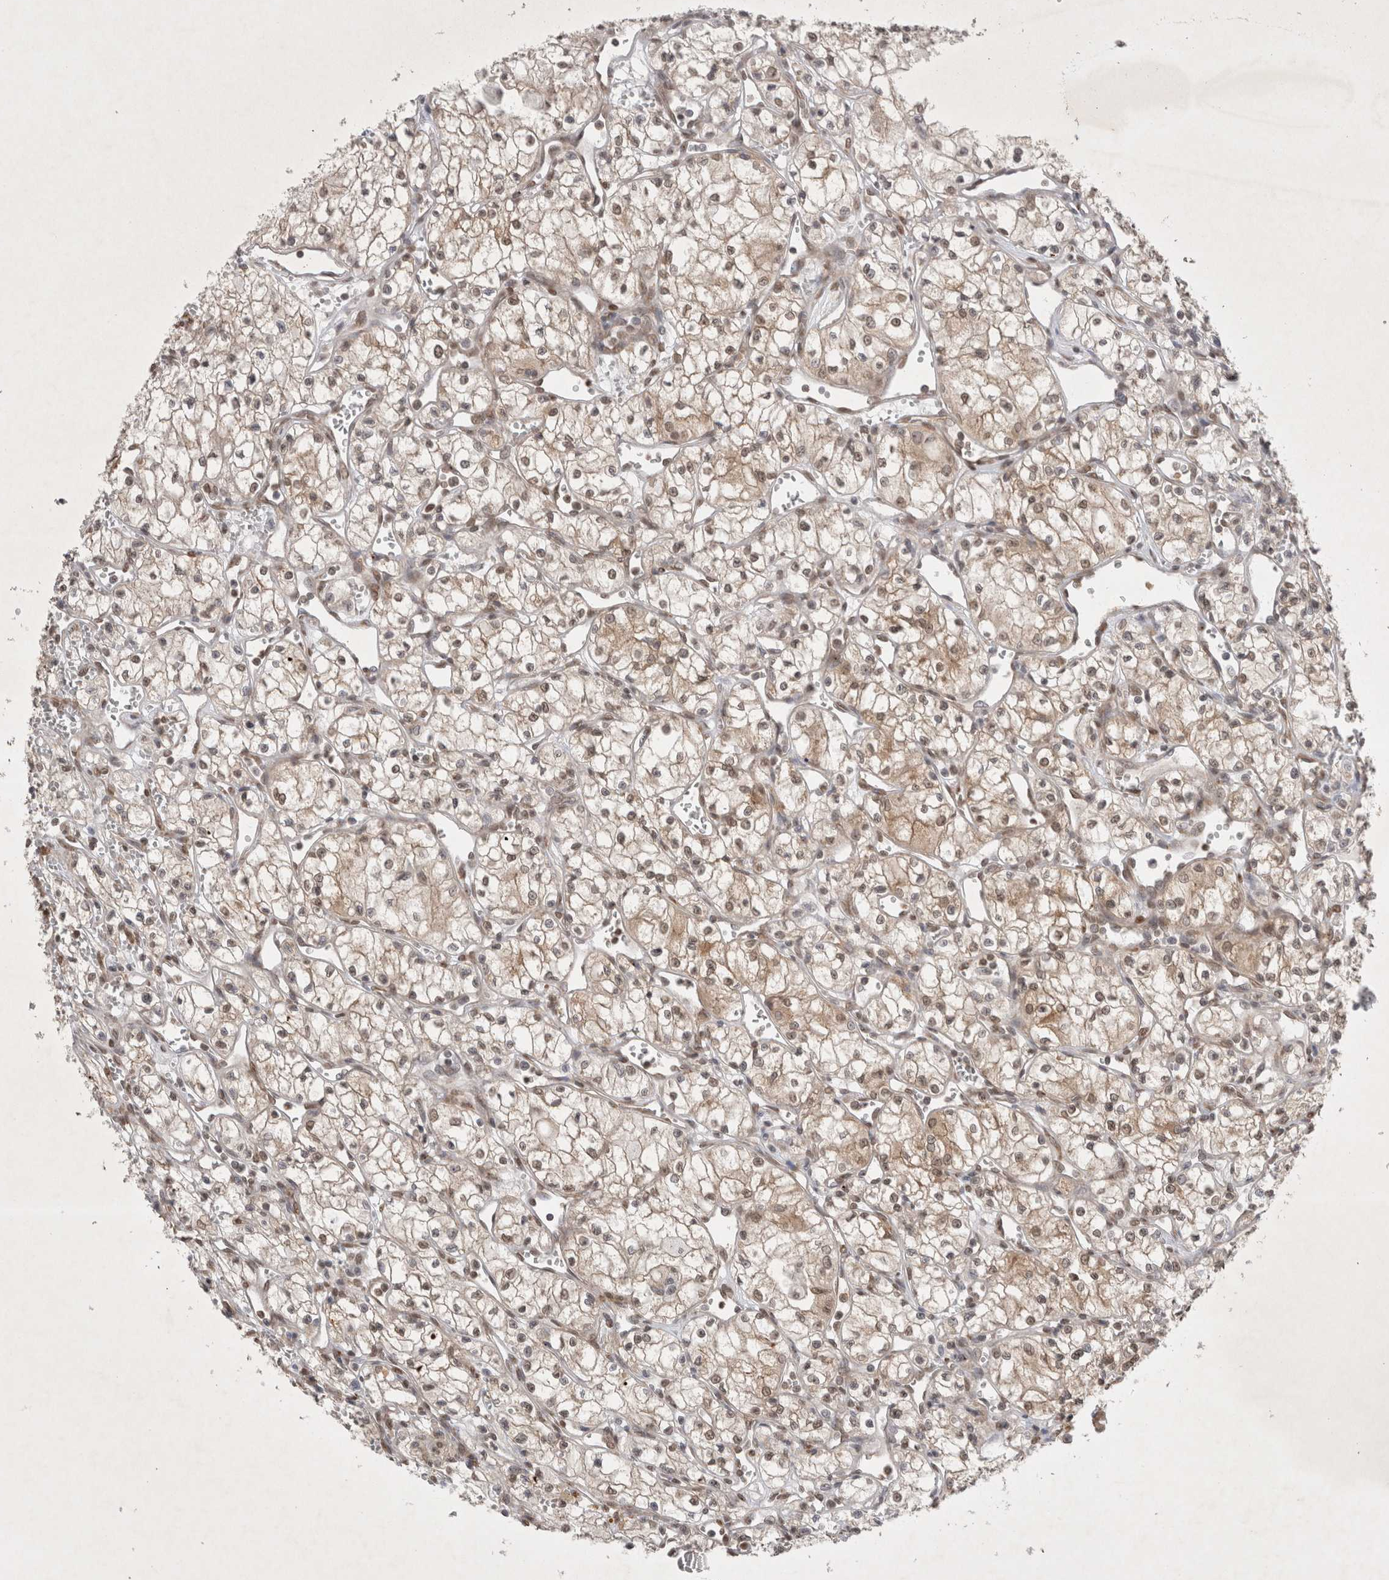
{"staining": {"intensity": "moderate", "quantity": "25%-75%", "location": "cytoplasmic/membranous,nuclear"}, "tissue": "renal cancer", "cell_type": "Tumor cells", "image_type": "cancer", "snomed": [{"axis": "morphology", "description": "Adenocarcinoma, NOS"}, {"axis": "topography", "description": "Kidney"}], "caption": "Moderate cytoplasmic/membranous and nuclear expression for a protein is present in approximately 25%-75% of tumor cells of adenocarcinoma (renal) using immunohistochemistry.", "gene": "WIPF2", "patient": {"sex": "male", "age": 59}}